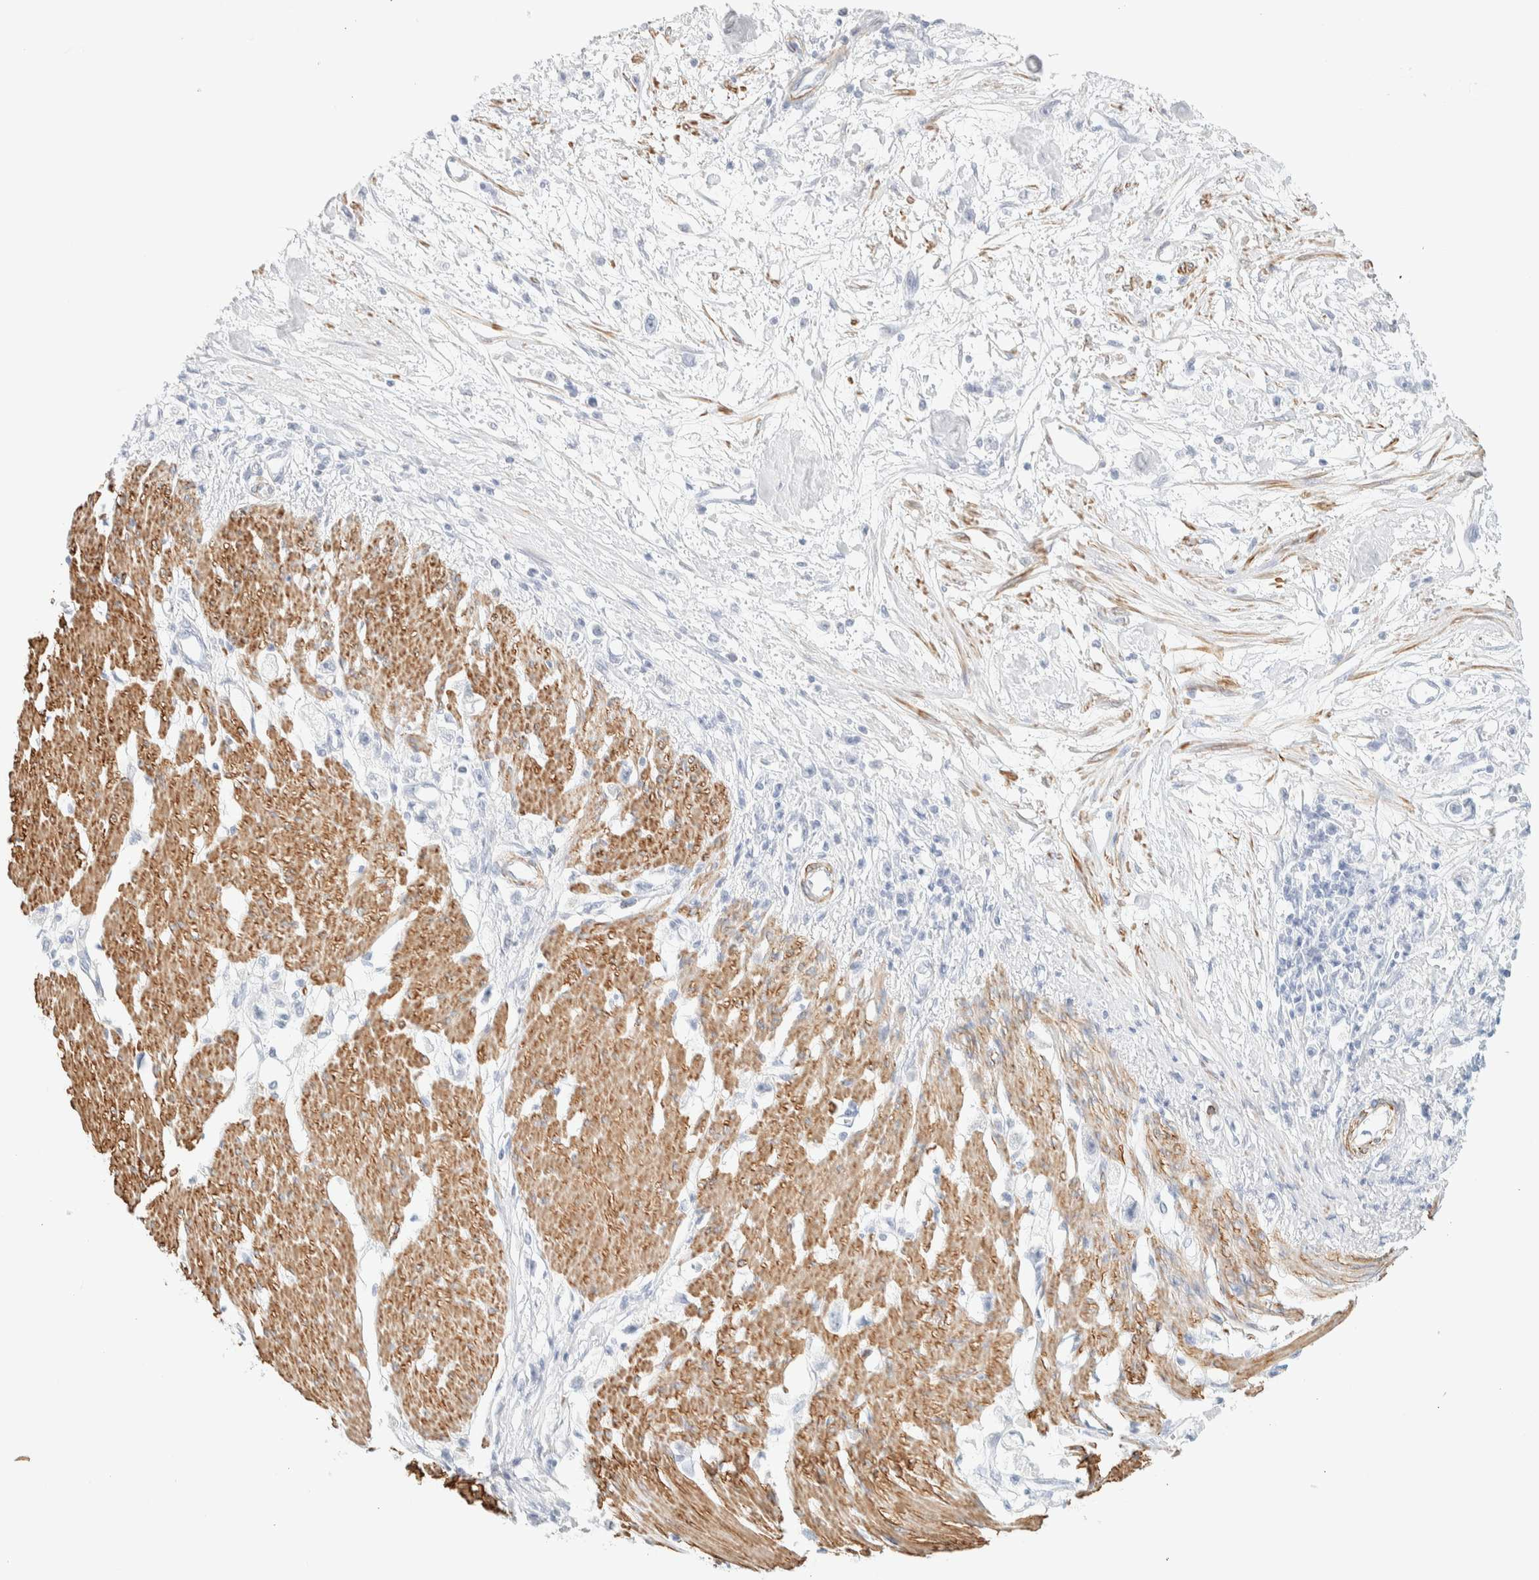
{"staining": {"intensity": "negative", "quantity": "none", "location": "none"}, "tissue": "stomach cancer", "cell_type": "Tumor cells", "image_type": "cancer", "snomed": [{"axis": "morphology", "description": "Adenocarcinoma, NOS"}, {"axis": "topography", "description": "Stomach"}], "caption": "Stomach adenocarcinoma stained for a protein using IHC shows no expression tumor cells.", "gene": "AFMID", "patient": {"sex": "female", "age": 59}}